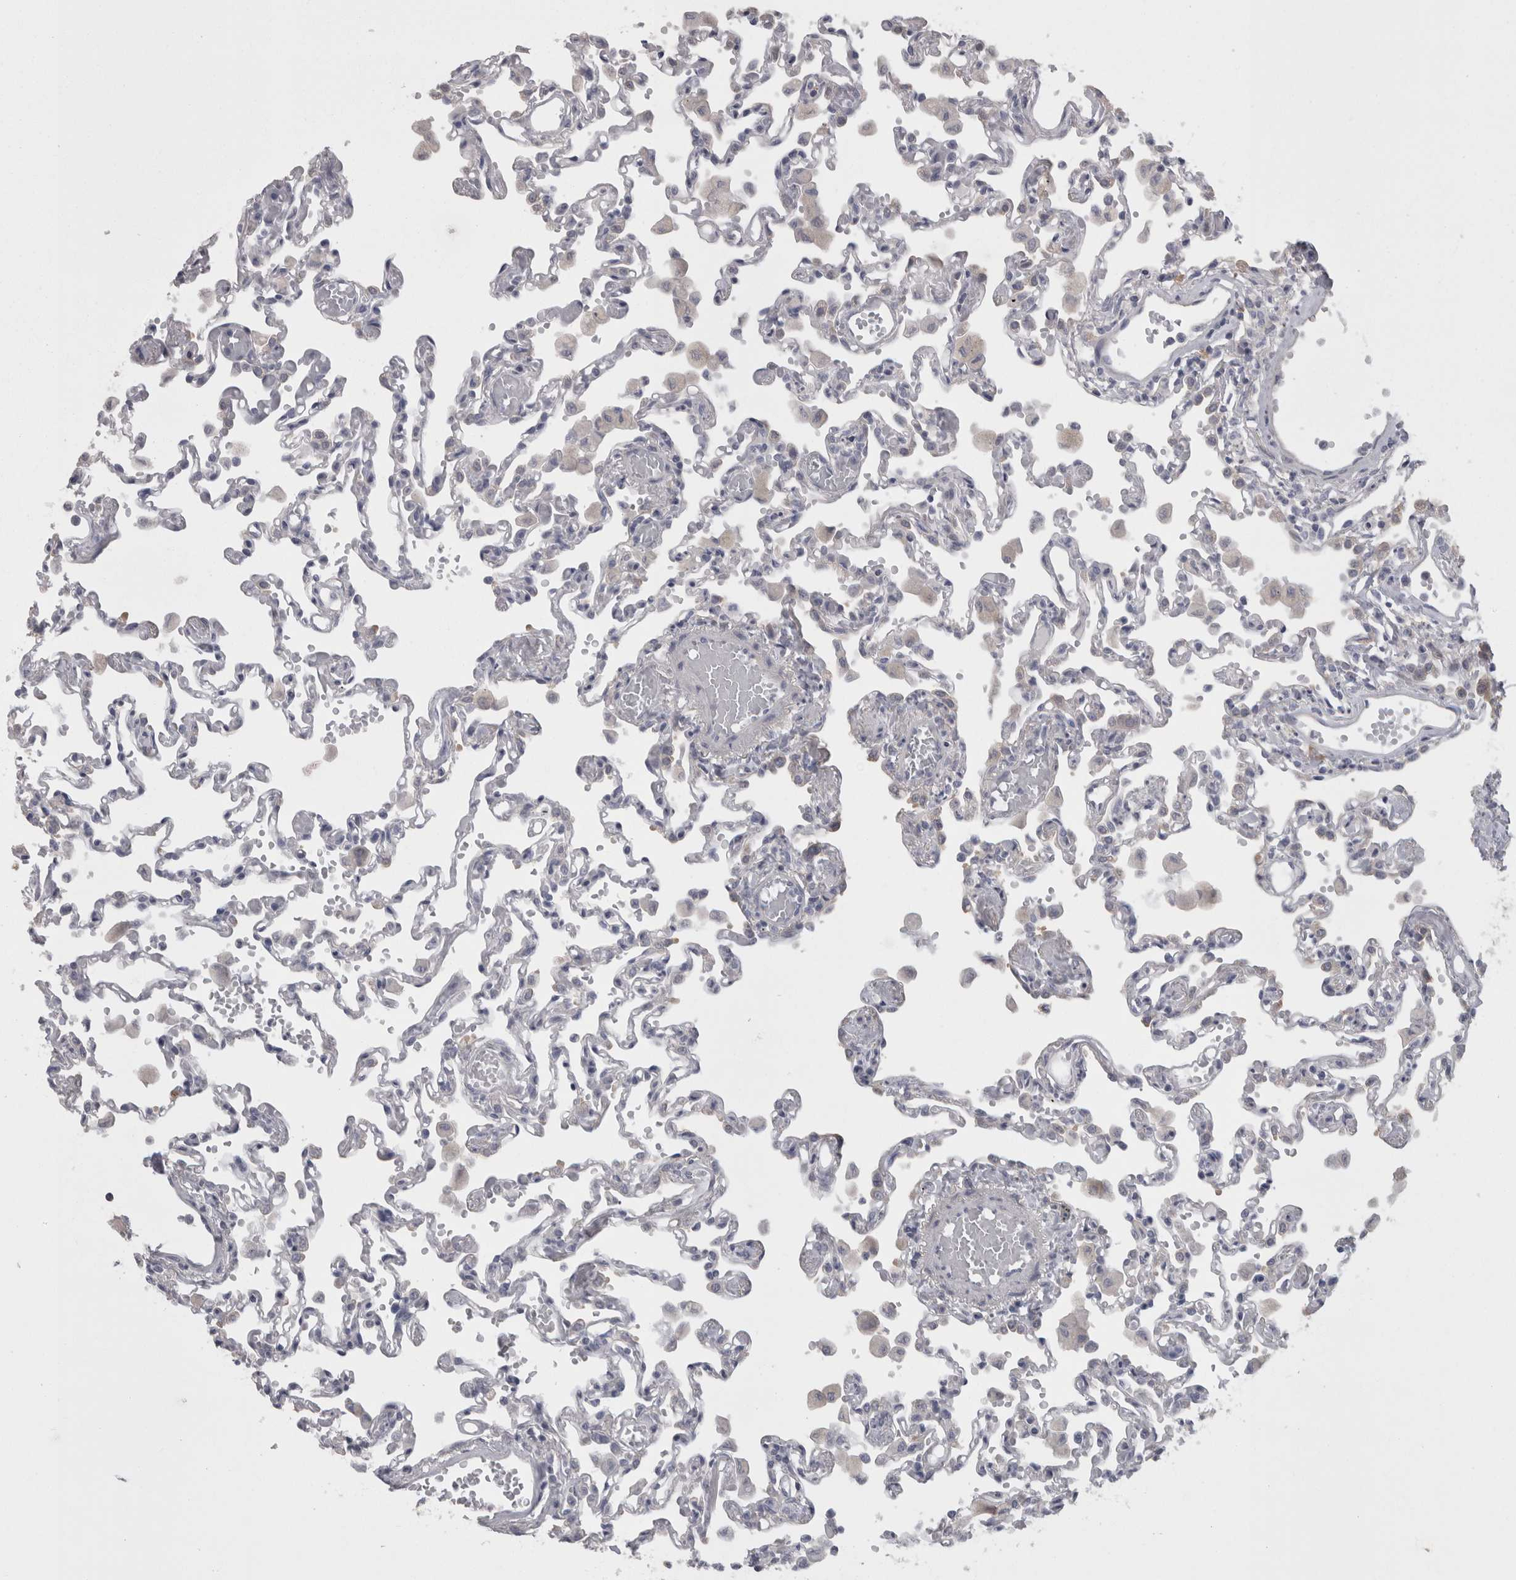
{"staining": {"intensity": "negative", "quantity": "none", "location": "none"}, "tissue": "lung", "cell_type": "Alveolar cells", "image_type": "normal", "snomed": [{"axis": "morphology", "description": "Normal tissue, NOS"}, {"axis": "topography", "description": "Bronchus"}, {"axis": "topography", "description": "Lung"}], "caption": "Micrograph shows no protein staining in alveolar cells of normal lung.", "gene": "CAMK2D", "patient": {"sex": "female", "age": 49}}